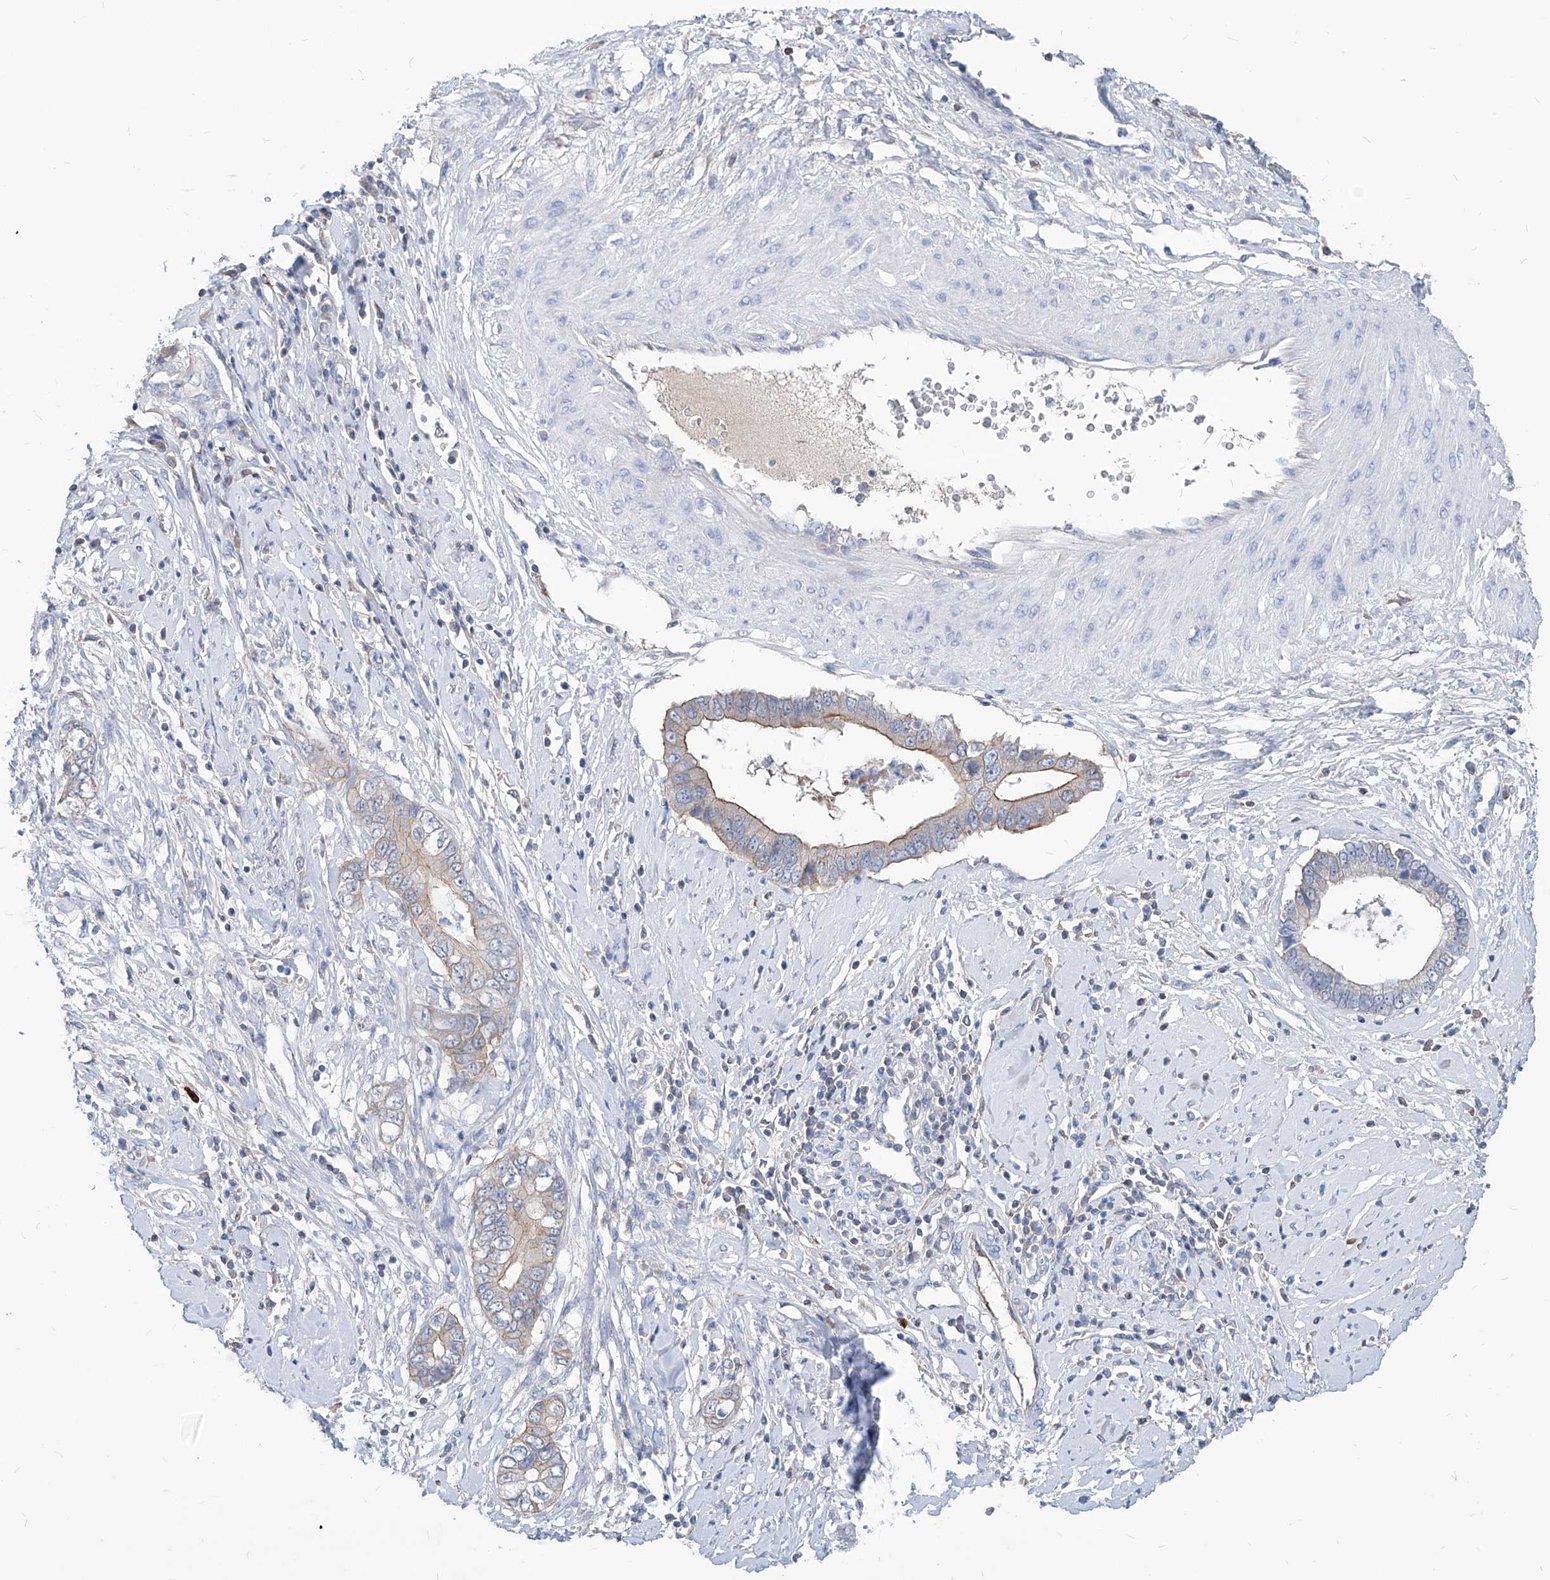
{"staining": {"intensity": "moderate", "quantity": "<25%", "location": "cytoplasmic/membranous"}, "tissue": "cervical cancer", "cell_type": "Tumor cells", "image_type": "cancer", "snomed": [{"axis": "morphology", "description": "Adenocarcinoma, NOS"}, {"axis": "topography", "description": "Cervix"}], "caption": "IHC photomicrograph of neoplastic tissue: human adenocarcinoma (cervical) stained using immunohistochemistry (IHC) reveals low levels of moderate protein expression localized specifically in the cytoplasmic/membranous of tumor cells, appearing as a cytoplasmic/membranous brown color.", "gene": "AKAP10", "patient": {"sex": "female", "age": 44}}